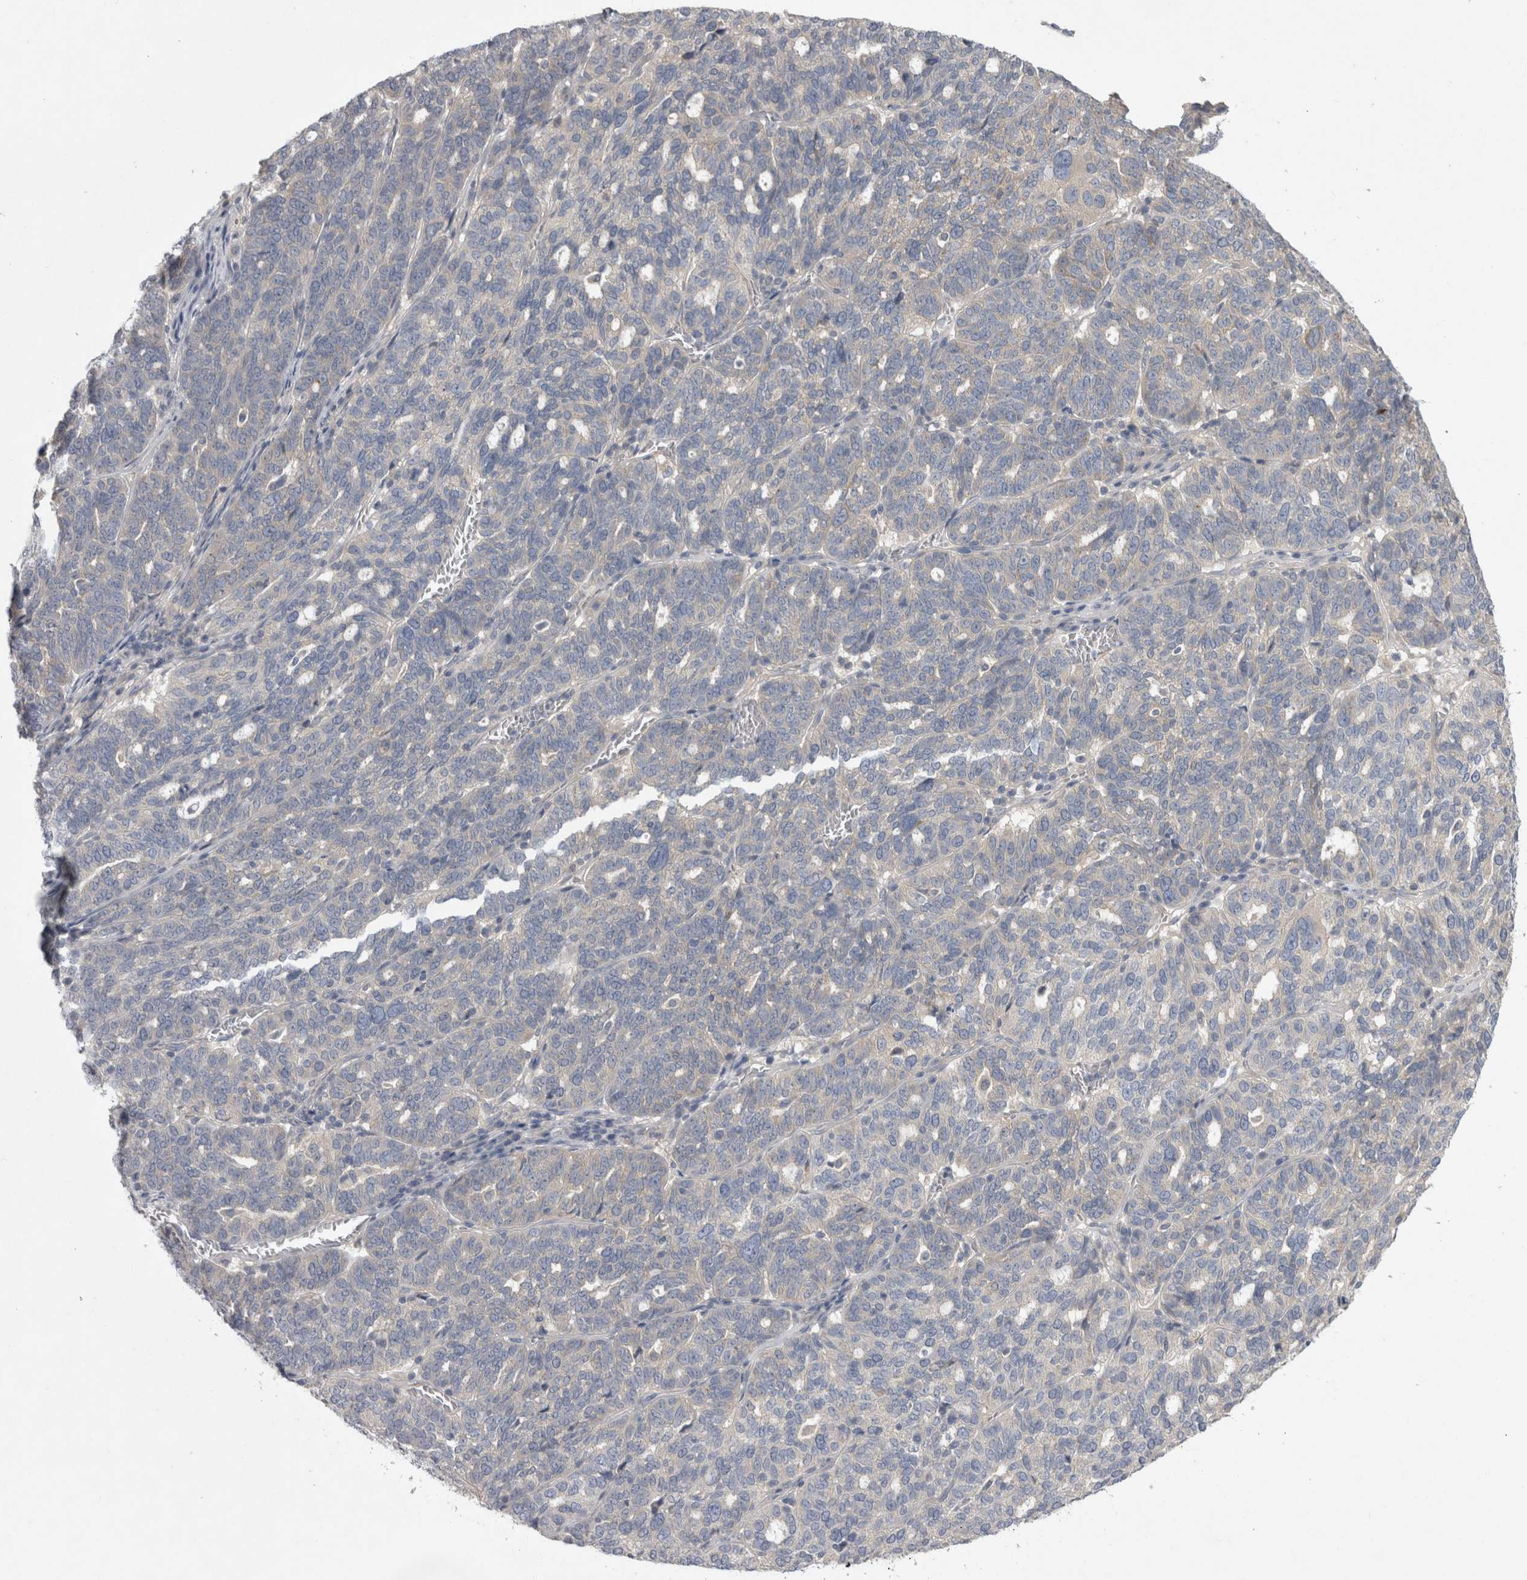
{"staining": {"intensity": "negative", "quantity": "none", "location": "none"}, "tissue": "ovarian cancer", "cell_type": "Tumor cells", "image_type": "cancer", "snomed": [{"axis": "morphology", "description": "Cystadenocarcinoma, serous, NOS"}, {"axis": "topography", "description": "Ovary"}], "caption": "There is no significant positivity in tumor cells of serous cystadenocarcinoma (ovarian).", "gene": "LRRC40", "patient": {"sex": "female", "age": 59}}